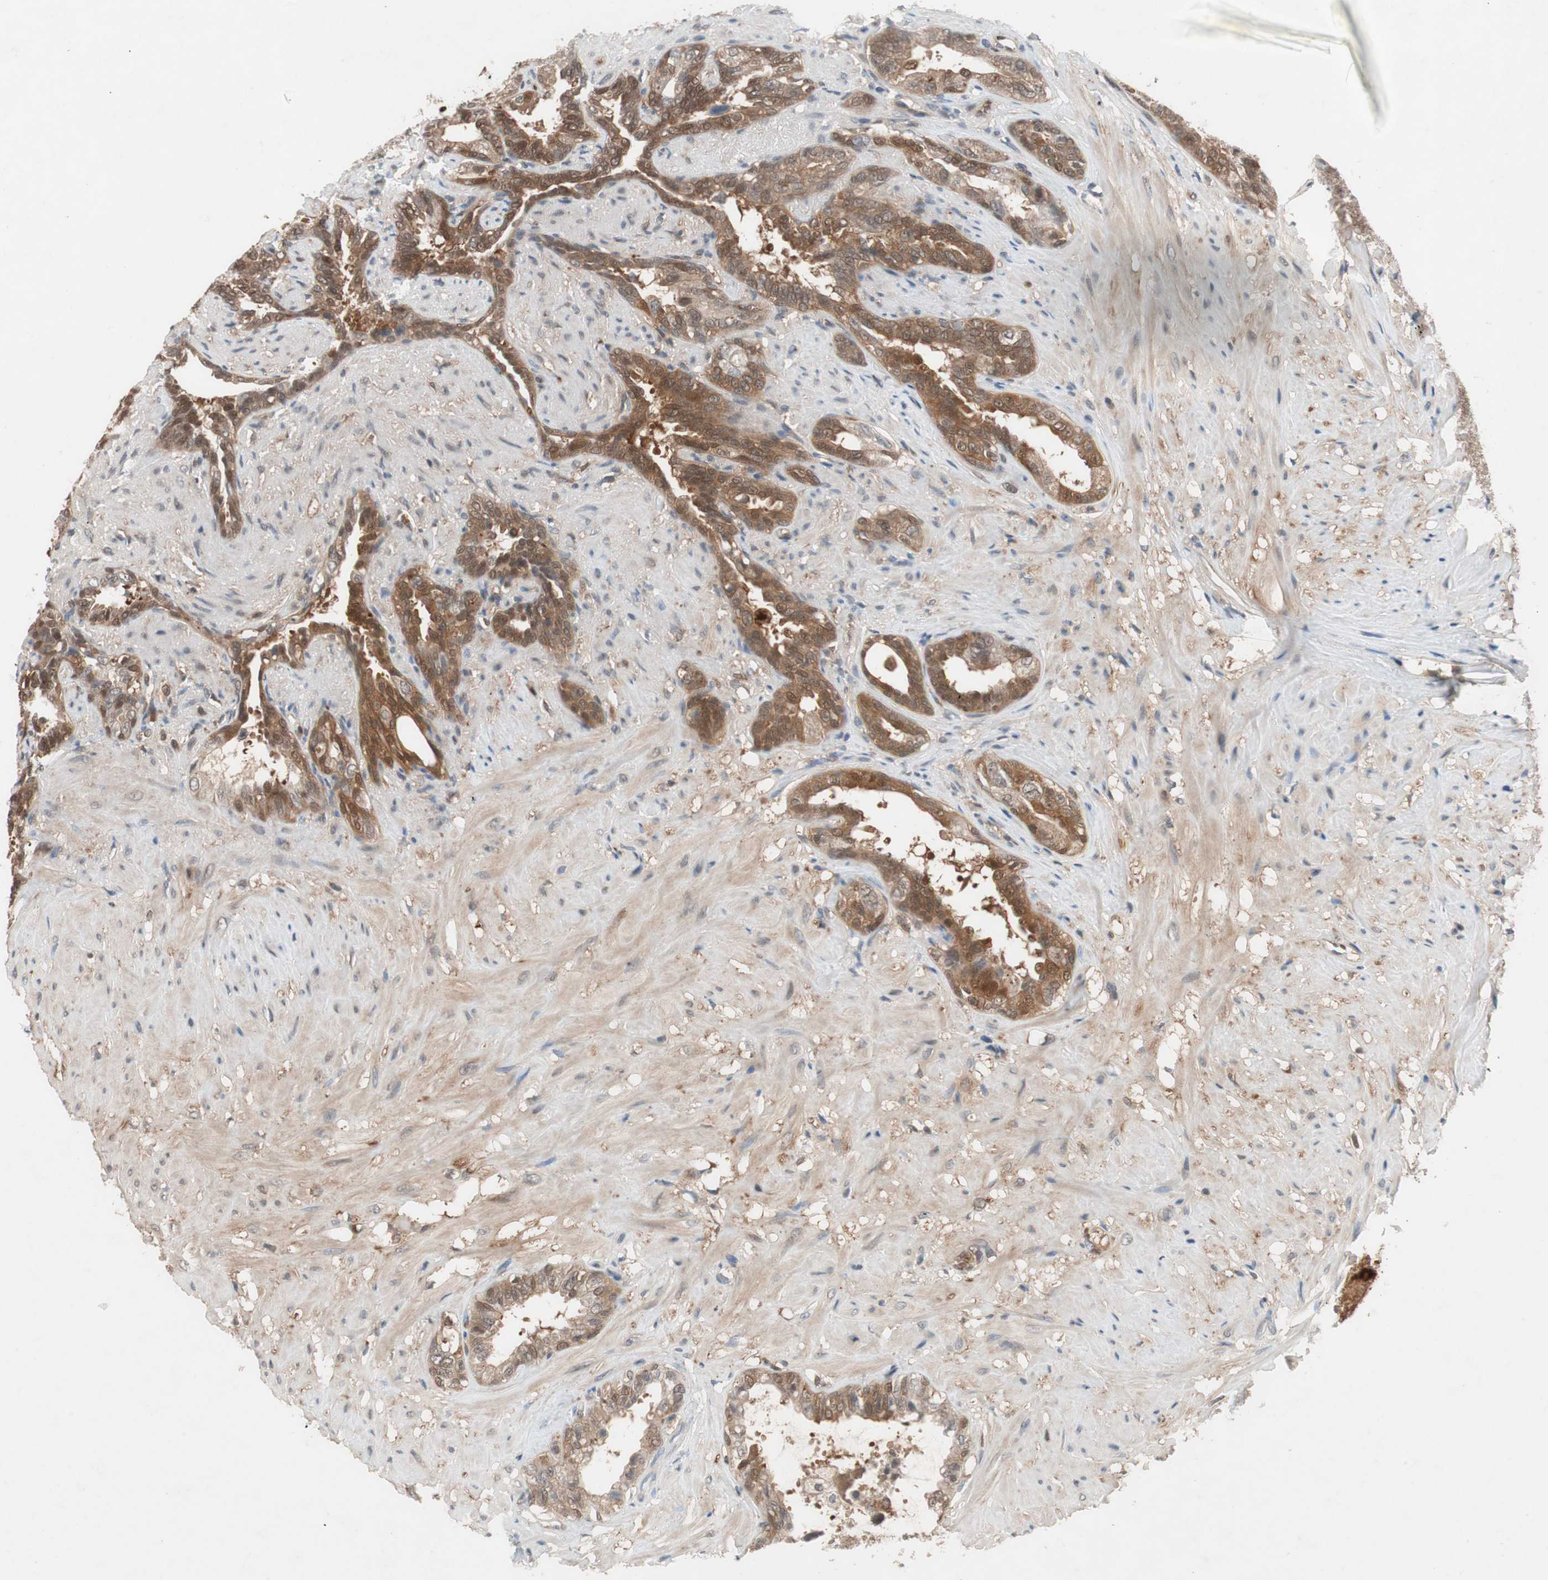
{"staining": {"intensity": "moderate", "quantity": ">75%", "location": "cytoplasmic/membranous"}, "tissue": "seminal vesicle", "cell_type": "Glandular cells", "image_type": "normal", "snomed": [{"axis": "morphology", "description": "Normal tissue, NOS"}, {"axis": "topography", "description": "Seminal veicle"}], "caption": "Protein analysis of unremarkable seminal vesicle shows moderate cytoplasmic/membranous positivity in approximately >75% of glandular cells.", "gene": "GALT", "patient": {"sex": "male", "age": 61}}